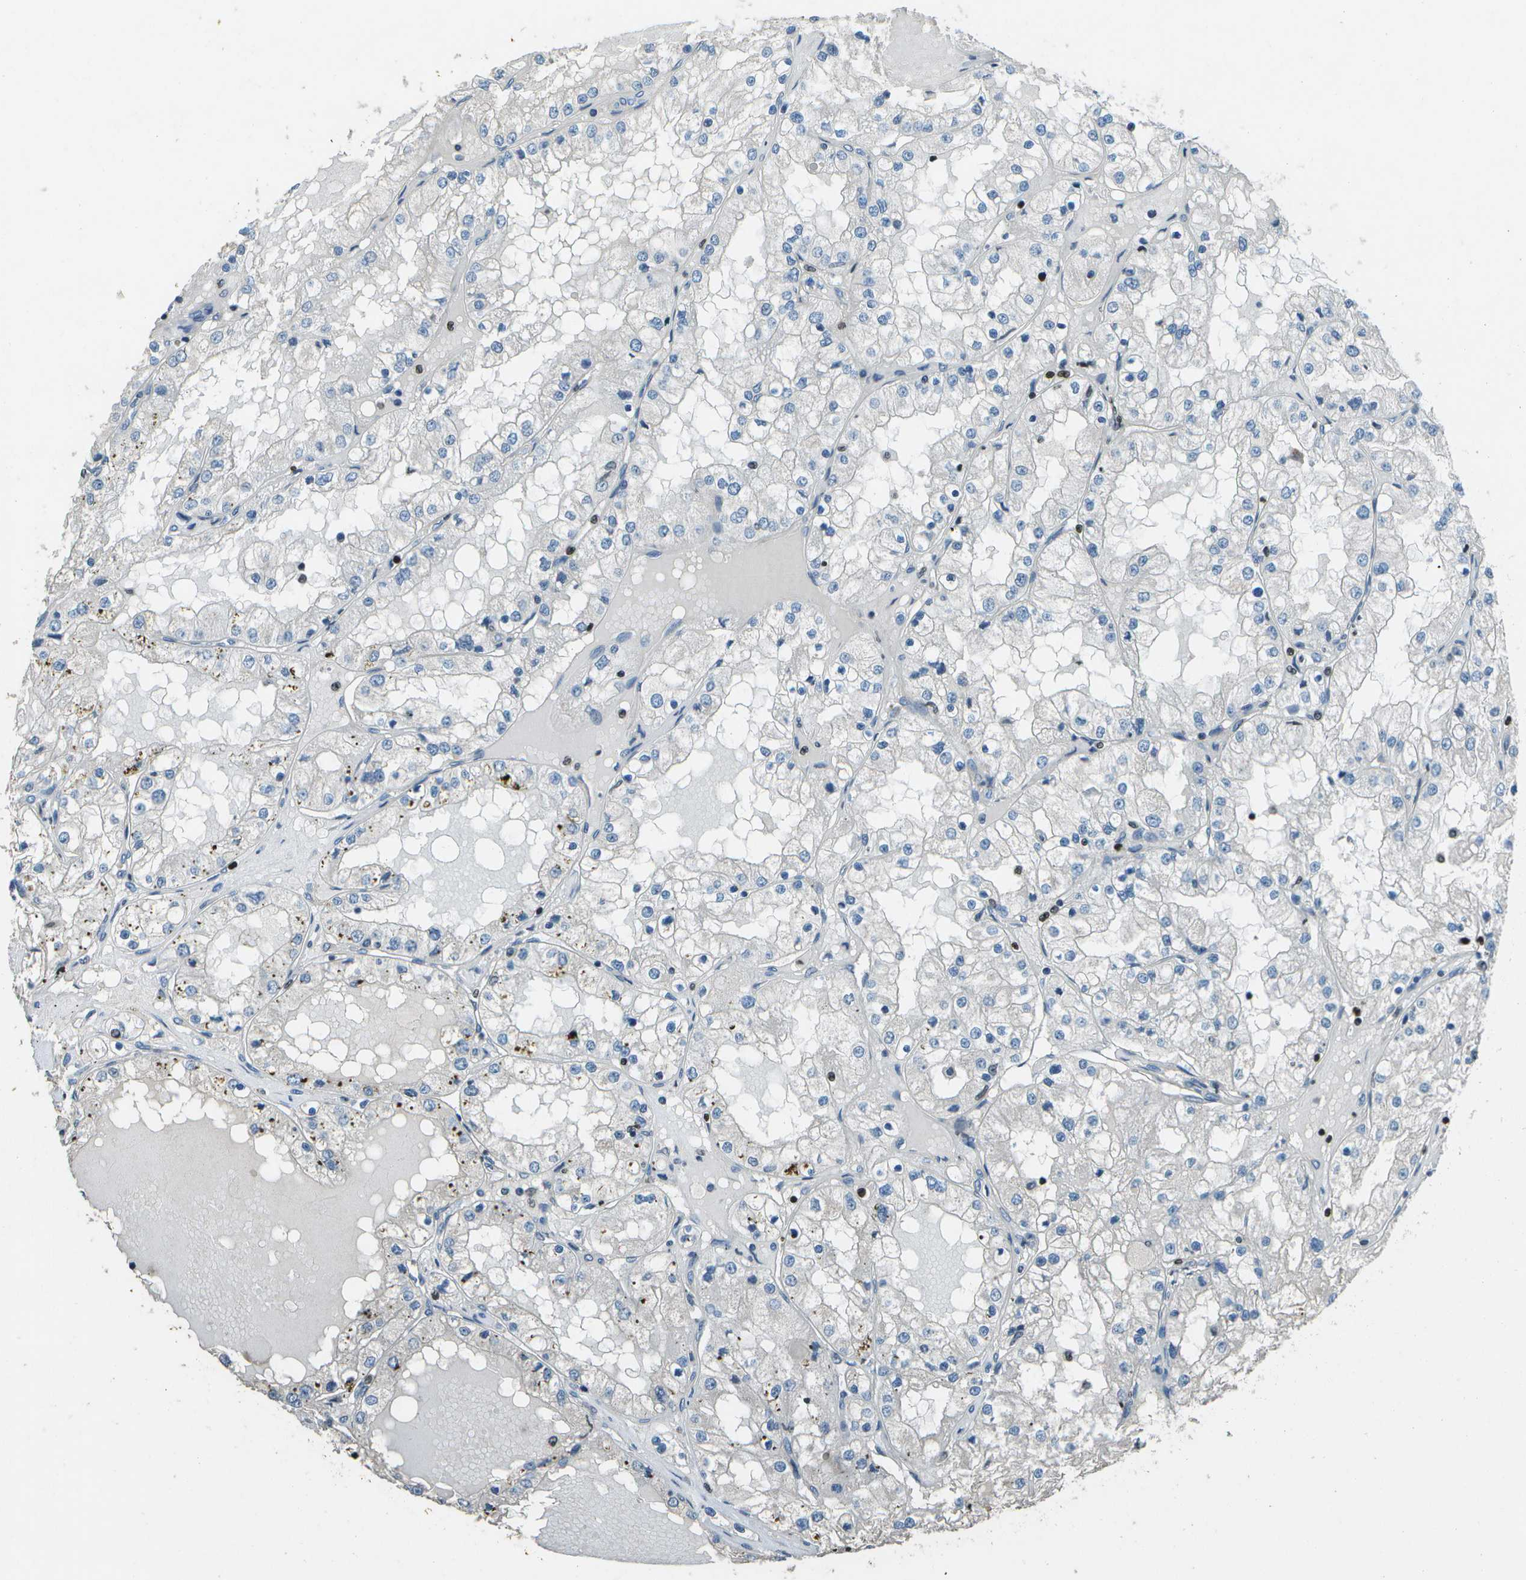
{"staining": {"intensity": "negative", "quantity": "none", "location": "none"}, "tissue": "renal cancer", "cell_type": "Tumor cells", "image_type": "cancer", "snomed": [{"axis": "morphology", "description": "Adenocarcinoma, NOS"}, {"axis": "topography", "description": "Kidney"}], "caption": "DAB (3,3'-diaminobenzidine) immunohistochemical staining of human adenocarcinoma (renal) reveals no significant expression in tumor cells. (IHC, brightfield microscopy, high magnification).", "gene": "PDLIM1", "patient": {"sex": "male", "age": 68}}